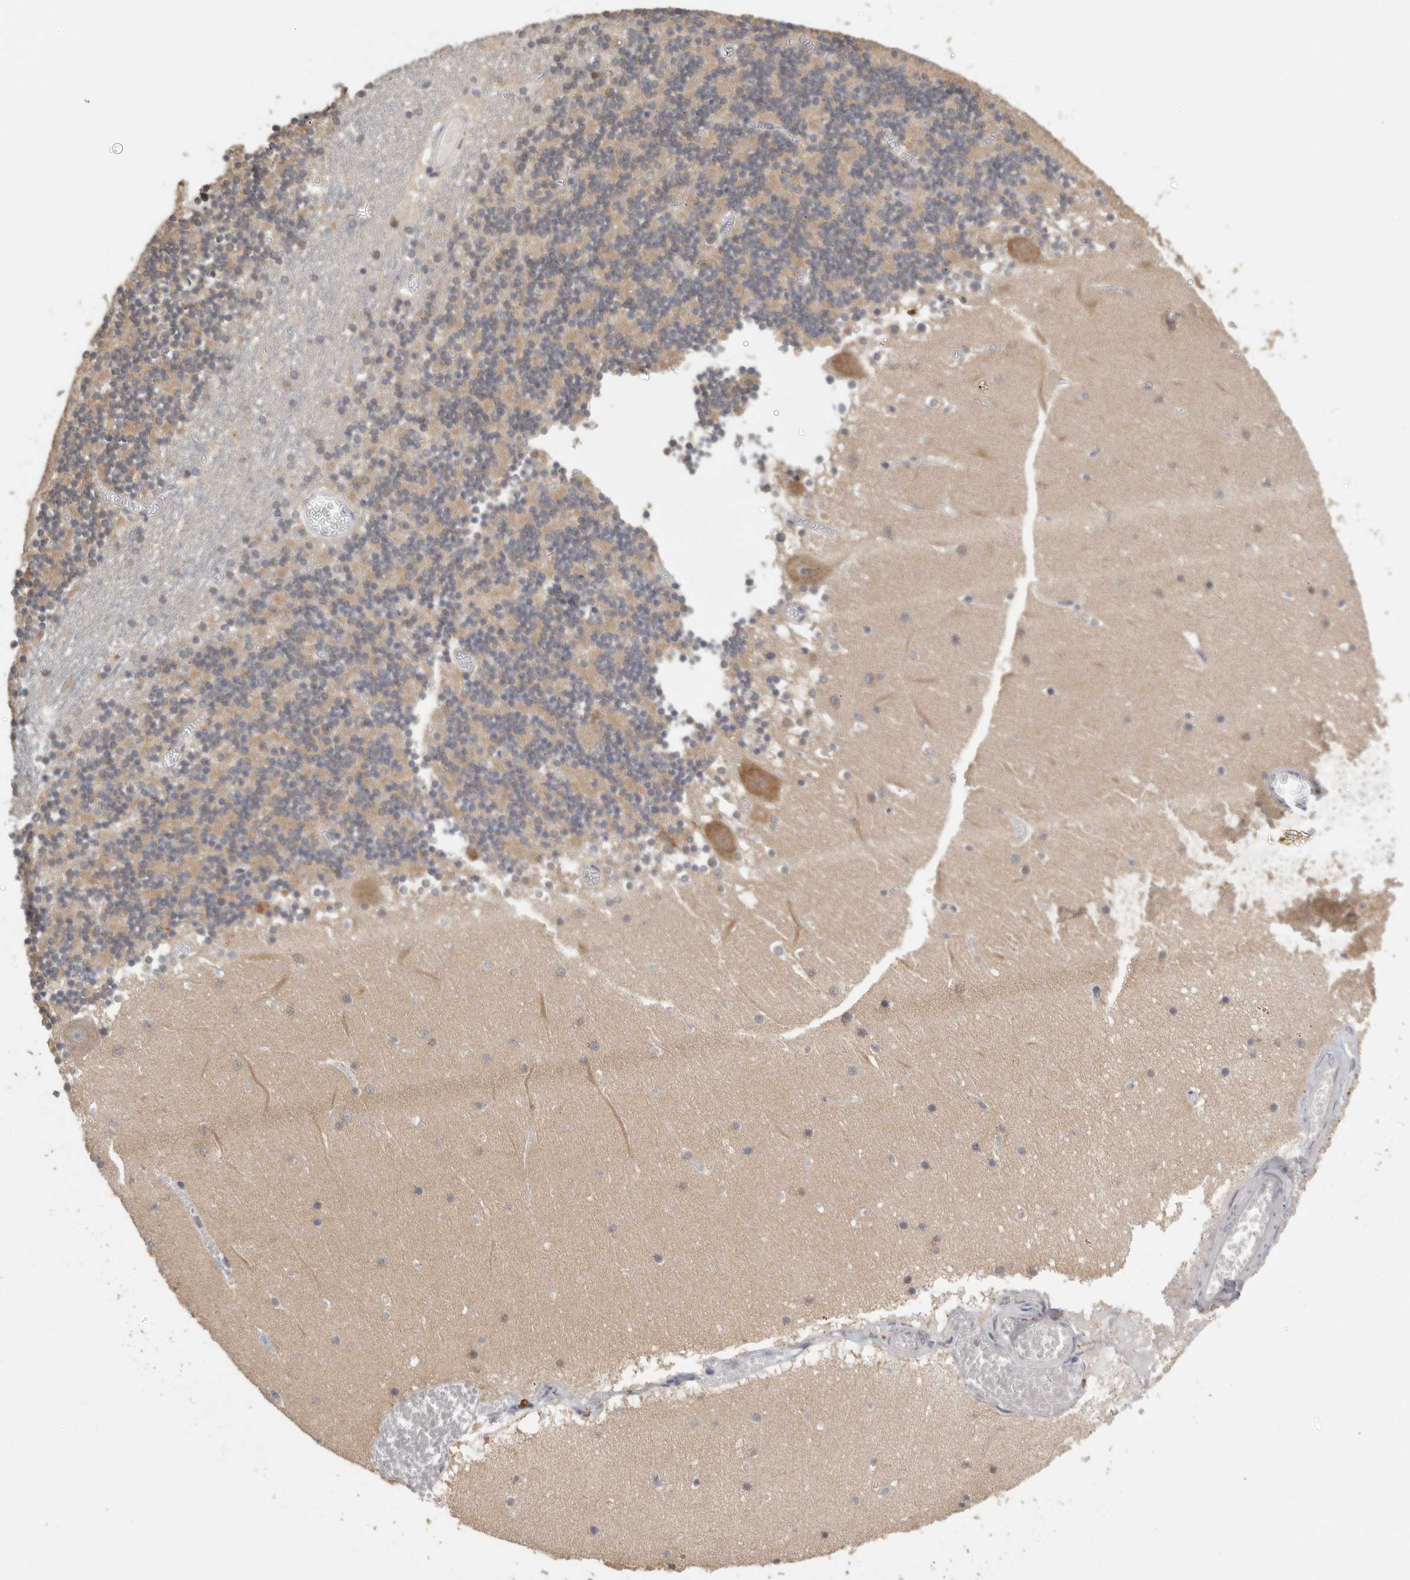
{"staining": {"intensity": "weak", "quantity": "25%-75%", "location": "cytoplasmic/membranous"}, "tissue": "cerebellum", "cell_type": "Cells in granular layer", "image_type": "normal", "snomed": [{"axis": "morphology", "description": "Normal tissue, NOS"}, {"axis": "topography", "description": "Cerebellum"}], "caption": "Immunohistochemistry image of unremarkable cerebellum stained for a protein (brown), which exhibits low levels of weak cytoplasmic/membranous positivity in approximately 25%-75% of cells in granular layer.", "gene": "CCT8", "patient": {"sex": "female", "age": 28}}